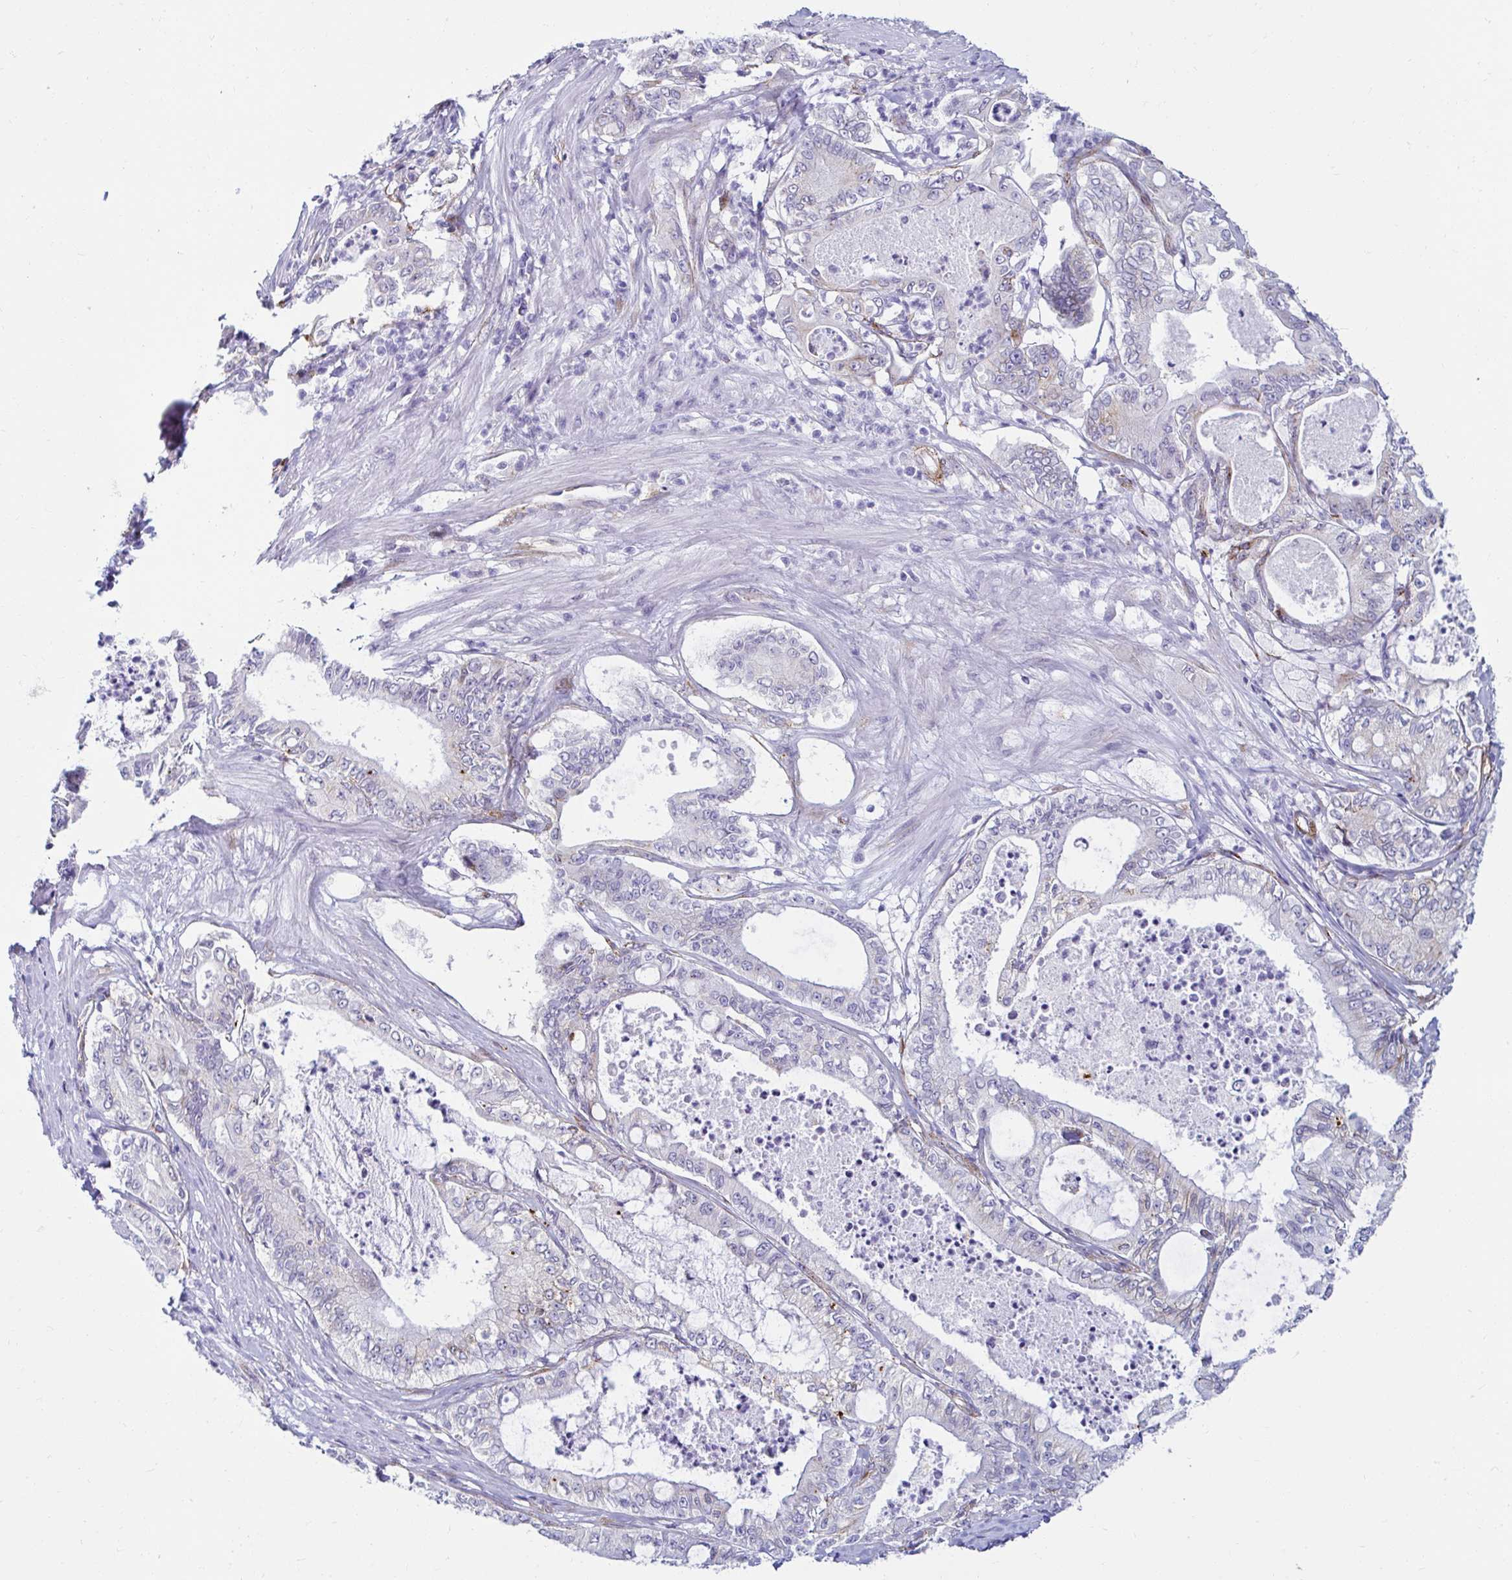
{"staining": {"intensity": "negative", "quantity": "none", "location": "none"}, "tissue": "pancreatic cancer", "cell_type": "Tumor cells", "image_type": "cancer", "snomed": [{"axis": "morphology", "description": "Adenocarcinoma, NOS"}, {"axis": "topography", "description": "Pancreas"}], "caption": "Immunohistochemistry of human pancreatic cancer shows no expression in tumor cells.", "gene": "ANKRD62", "patient": {"sex": "male", "age": 71}}